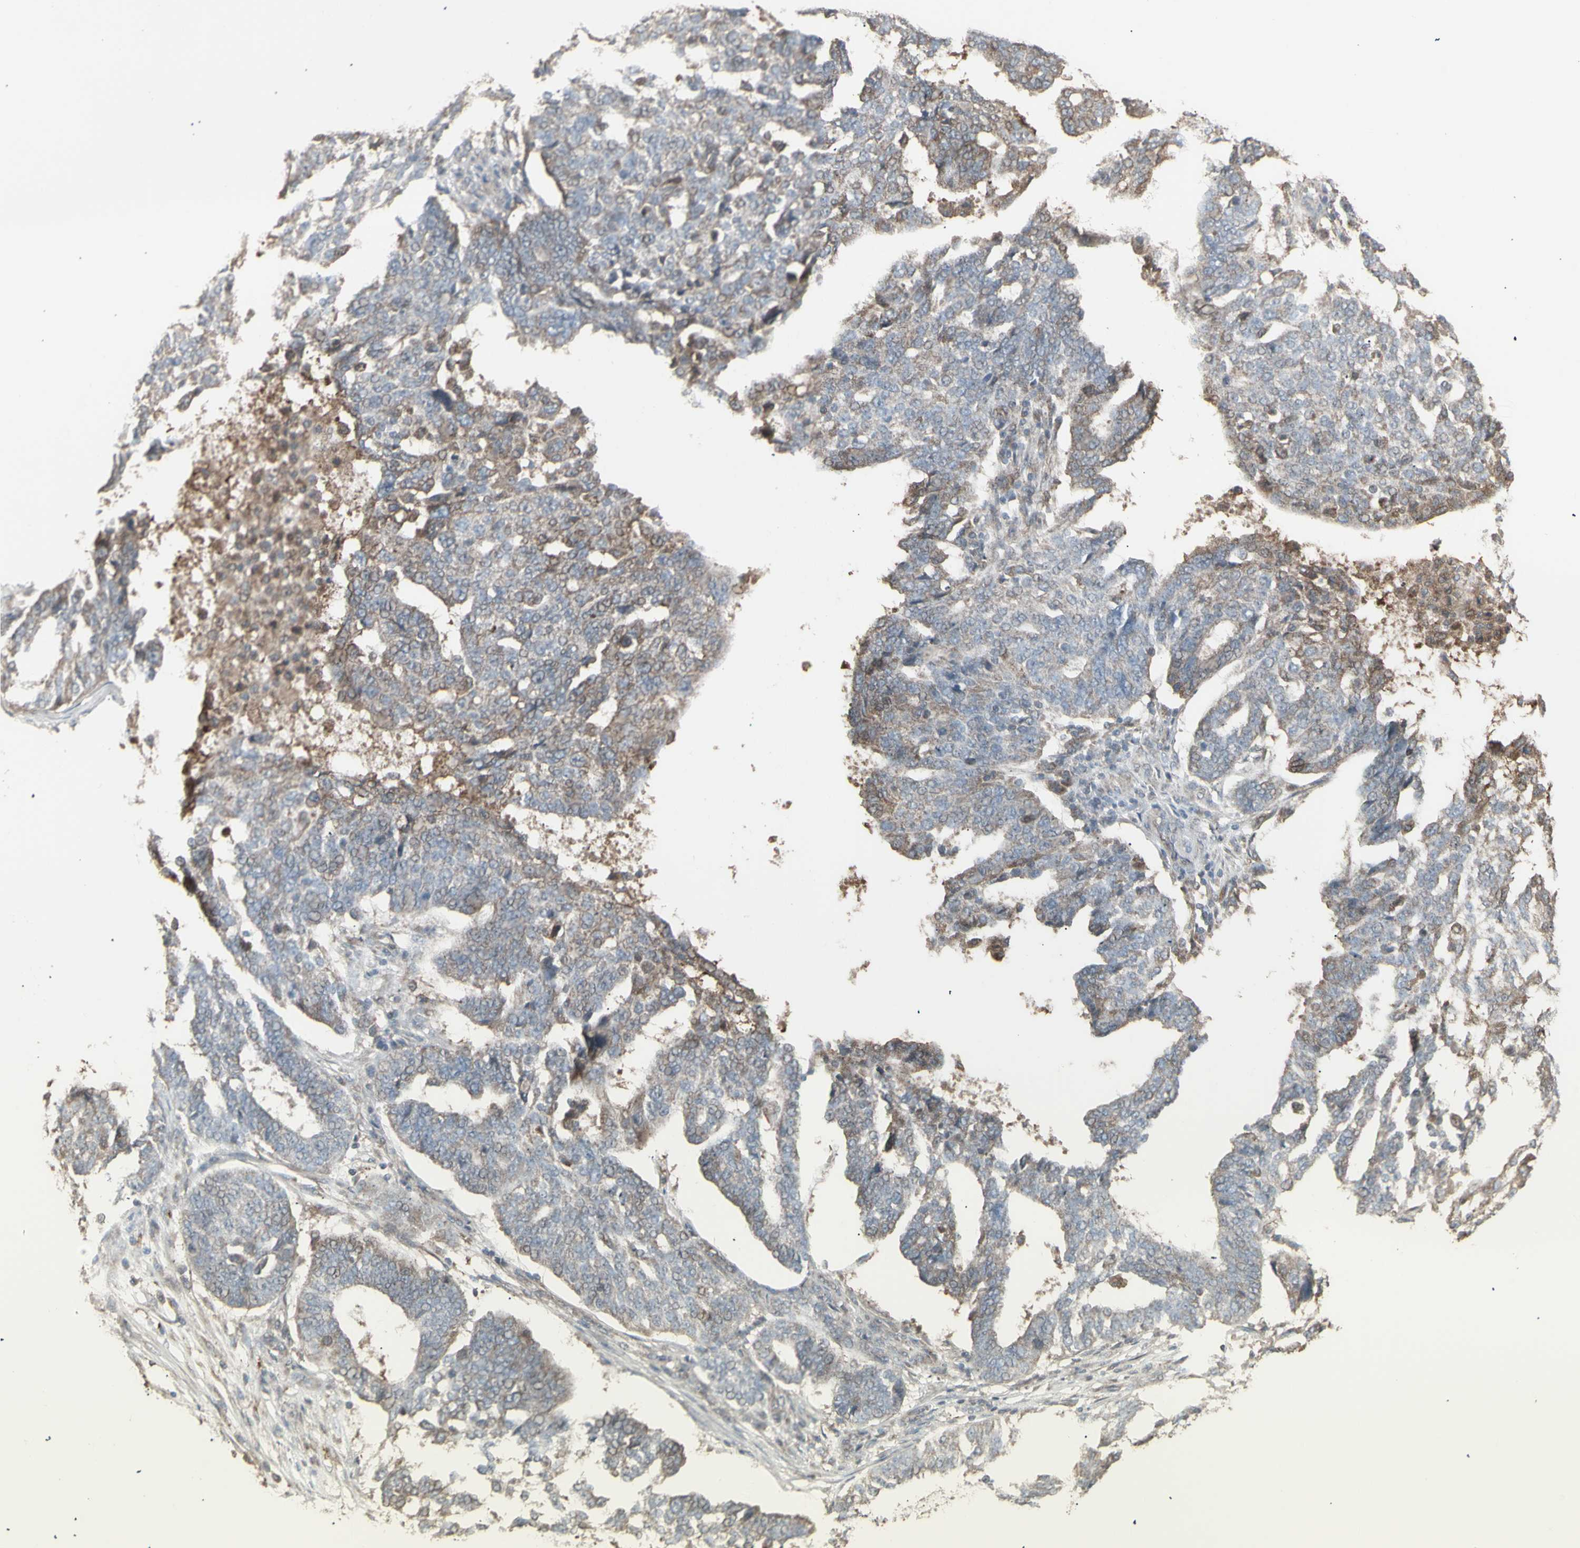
{"staining": {"intensity": "moderate", "quantity": "25%-75%", "location": "cytoplasmic/membranous"}, "tissue": "ovarian cancer", "cell_type": "Tumor cells", "image_type": "cancer", "snomed": [{"axis": "morphology", "description": "Cystadenocarcinoma, serous, NOS"}, {"axis": "topography", "description": "Ovary"}], "caption": "Moderate cytoplasmic/membranous staining for a protein is identified in about 25%-75% of tumor cells of serous cystadenocarcinoma (ovarian) using immunohistochemistry.", "gene": "RNASEL", "patient": {"sex": "female", "age": 59}}